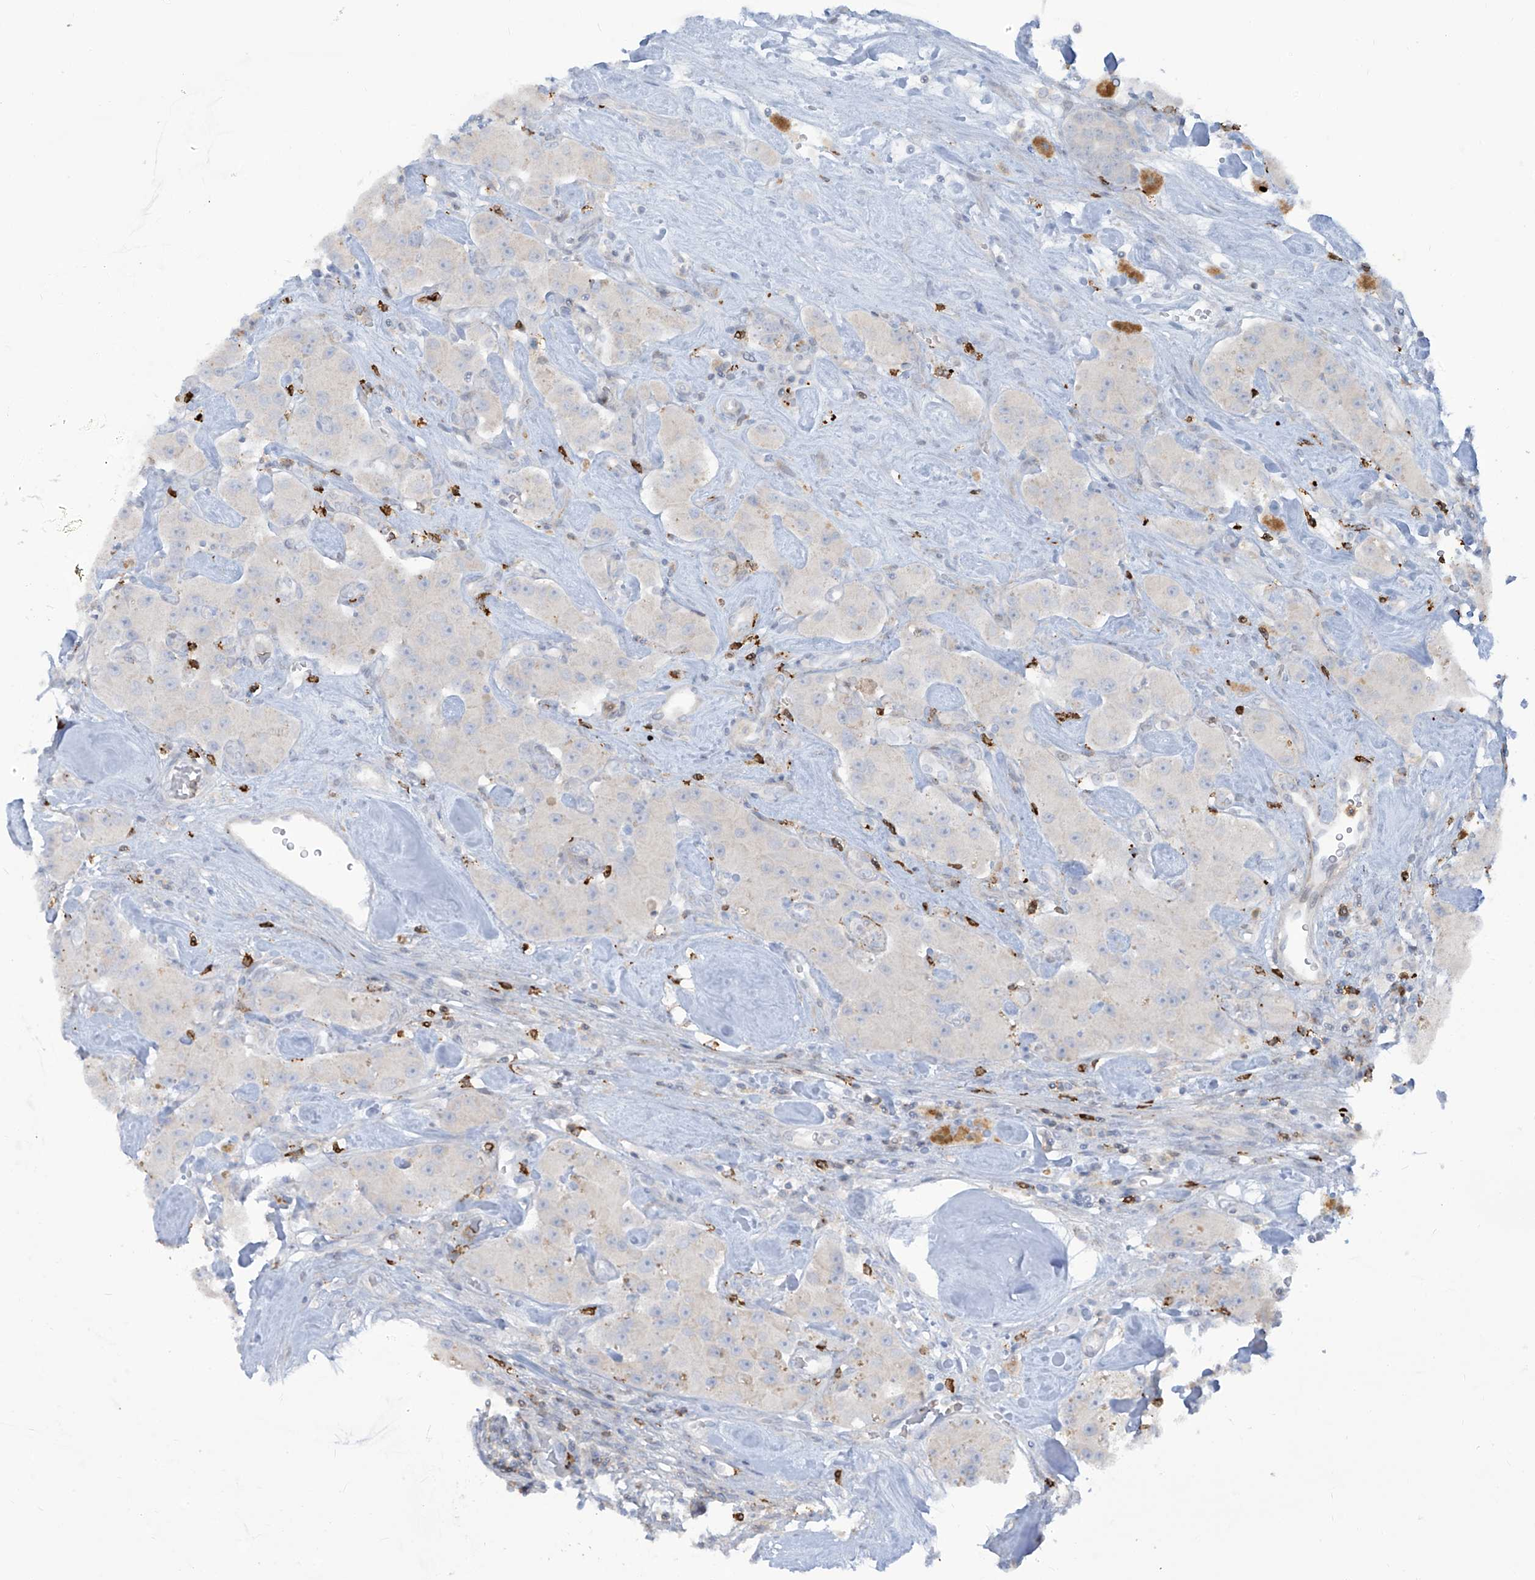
{"staining": {"intensity": "negative", "quantity": "none", "location": "none"}, "tissue": "carcinoid", "cell_type": "Tumor cells", "image_type": "cancer", "snomed": [{"axis": "morphology", "description": "Carcinoid, malignant, NOS"}, {"axis": "topography", "description": "Pancreas"}], "caption": "Immunohistochemistry photomicrograph of human carcinoid (malignant) stained for a protein (brown), which demonstrates no expression in tumor cells.", "gene": "NOTO", "patient": {"sex": "male", "age": 41}}